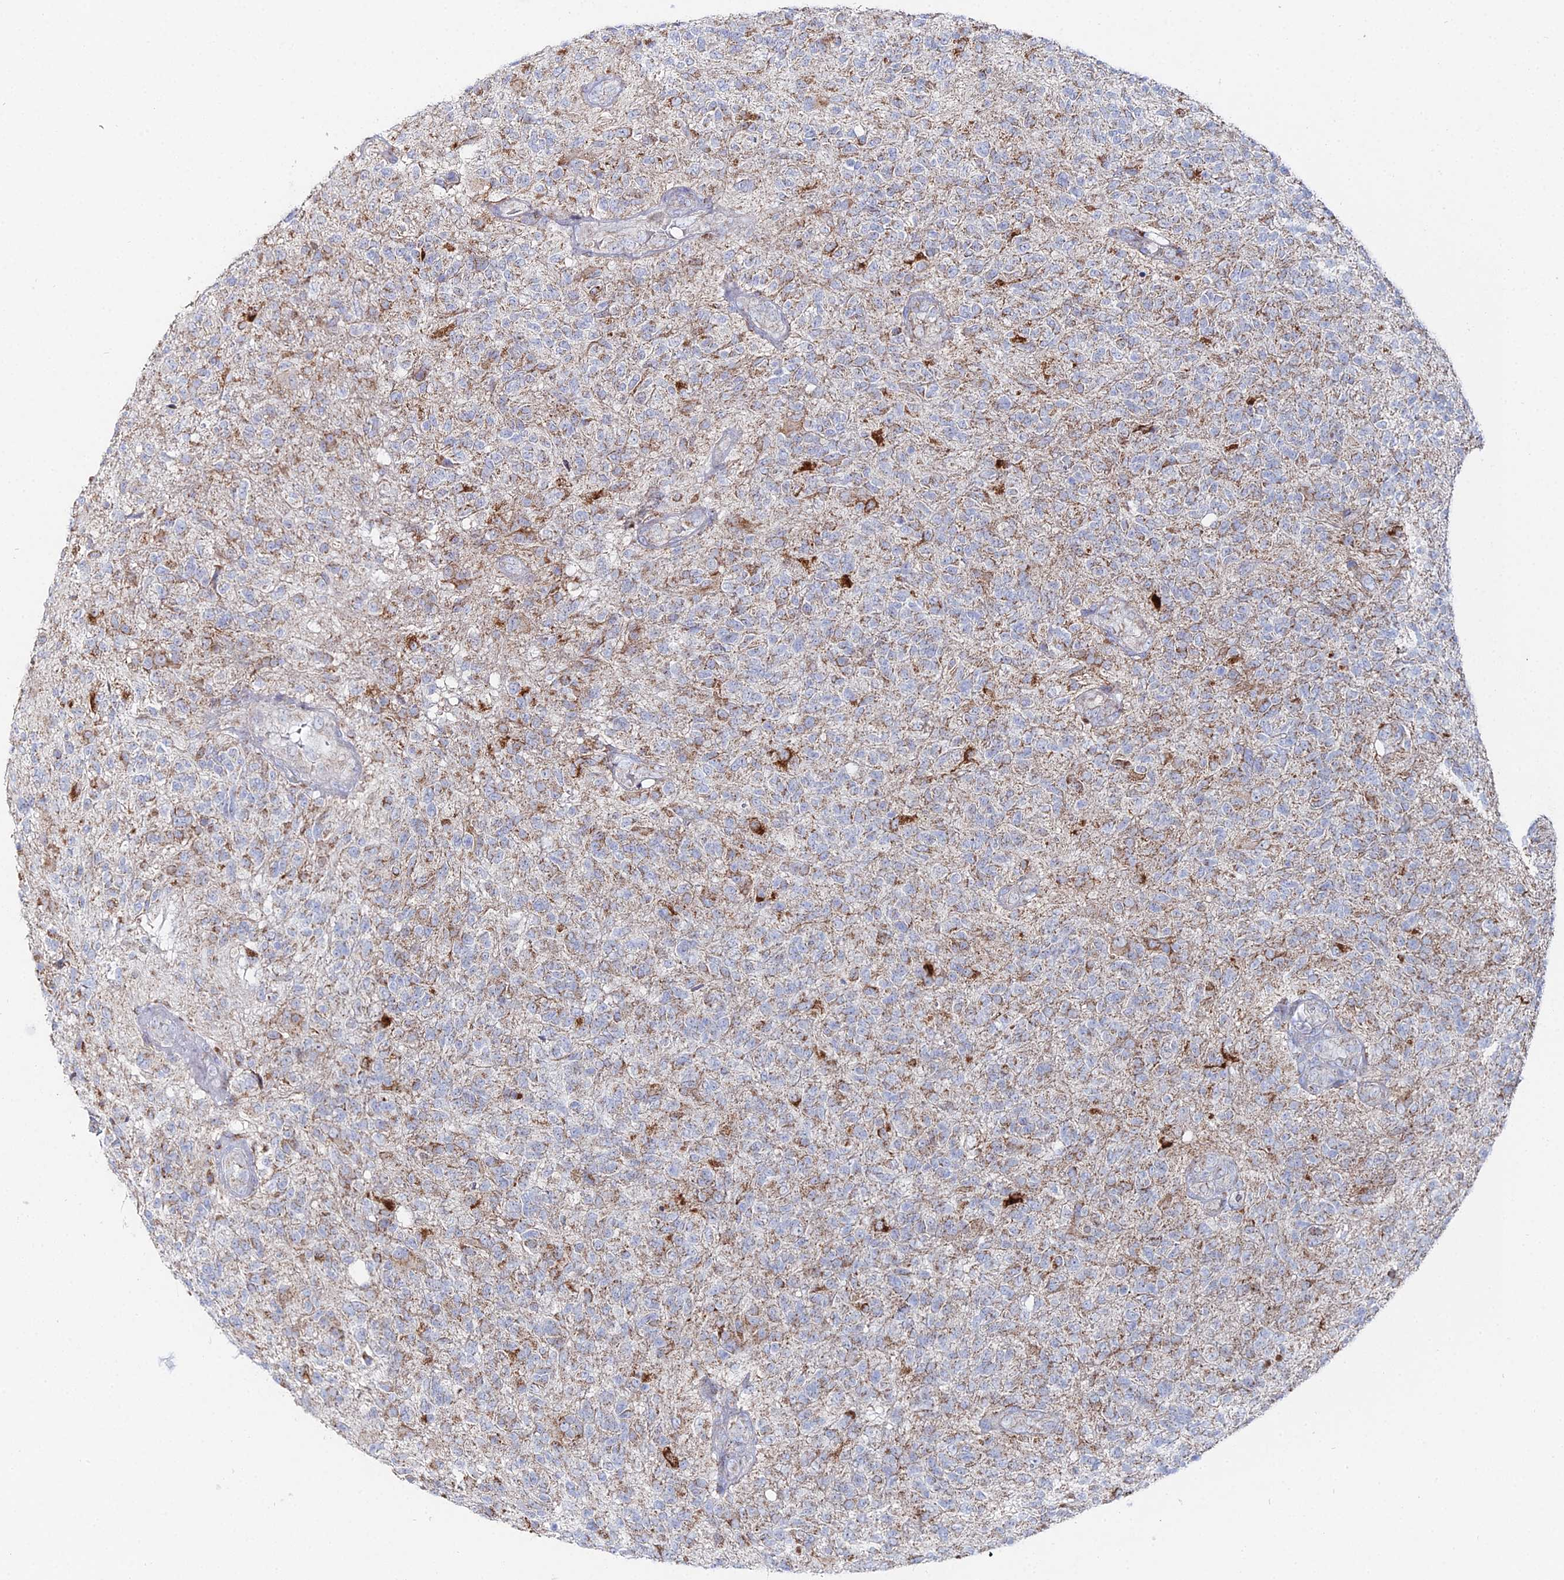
{"staining": {"intensity": "strong", "quantity": "<25%", "location": "cytoplasmic/membranous"}, "tissue": "glioma", "cell_type": "Tumor cells", "image_type": "cancer", "snomed": [{"axis": "morphology", "description": "Glioma, malignant, High grade"}, {"axis": "topography", "description": "Brain"}], "caption": "The micrograph shows a brown stain indicating the presence of a protein in the cytoplasmic/membranous of tumor cells in glioma. The staining is performed using DAB (3,3'-diaminobenzidine) brown chromogen to label protein expression. The nuclei are counter-stained blue using hematoxylin.", "gene": "MPC1", "patient": {"sex": "male", "age": 56}}